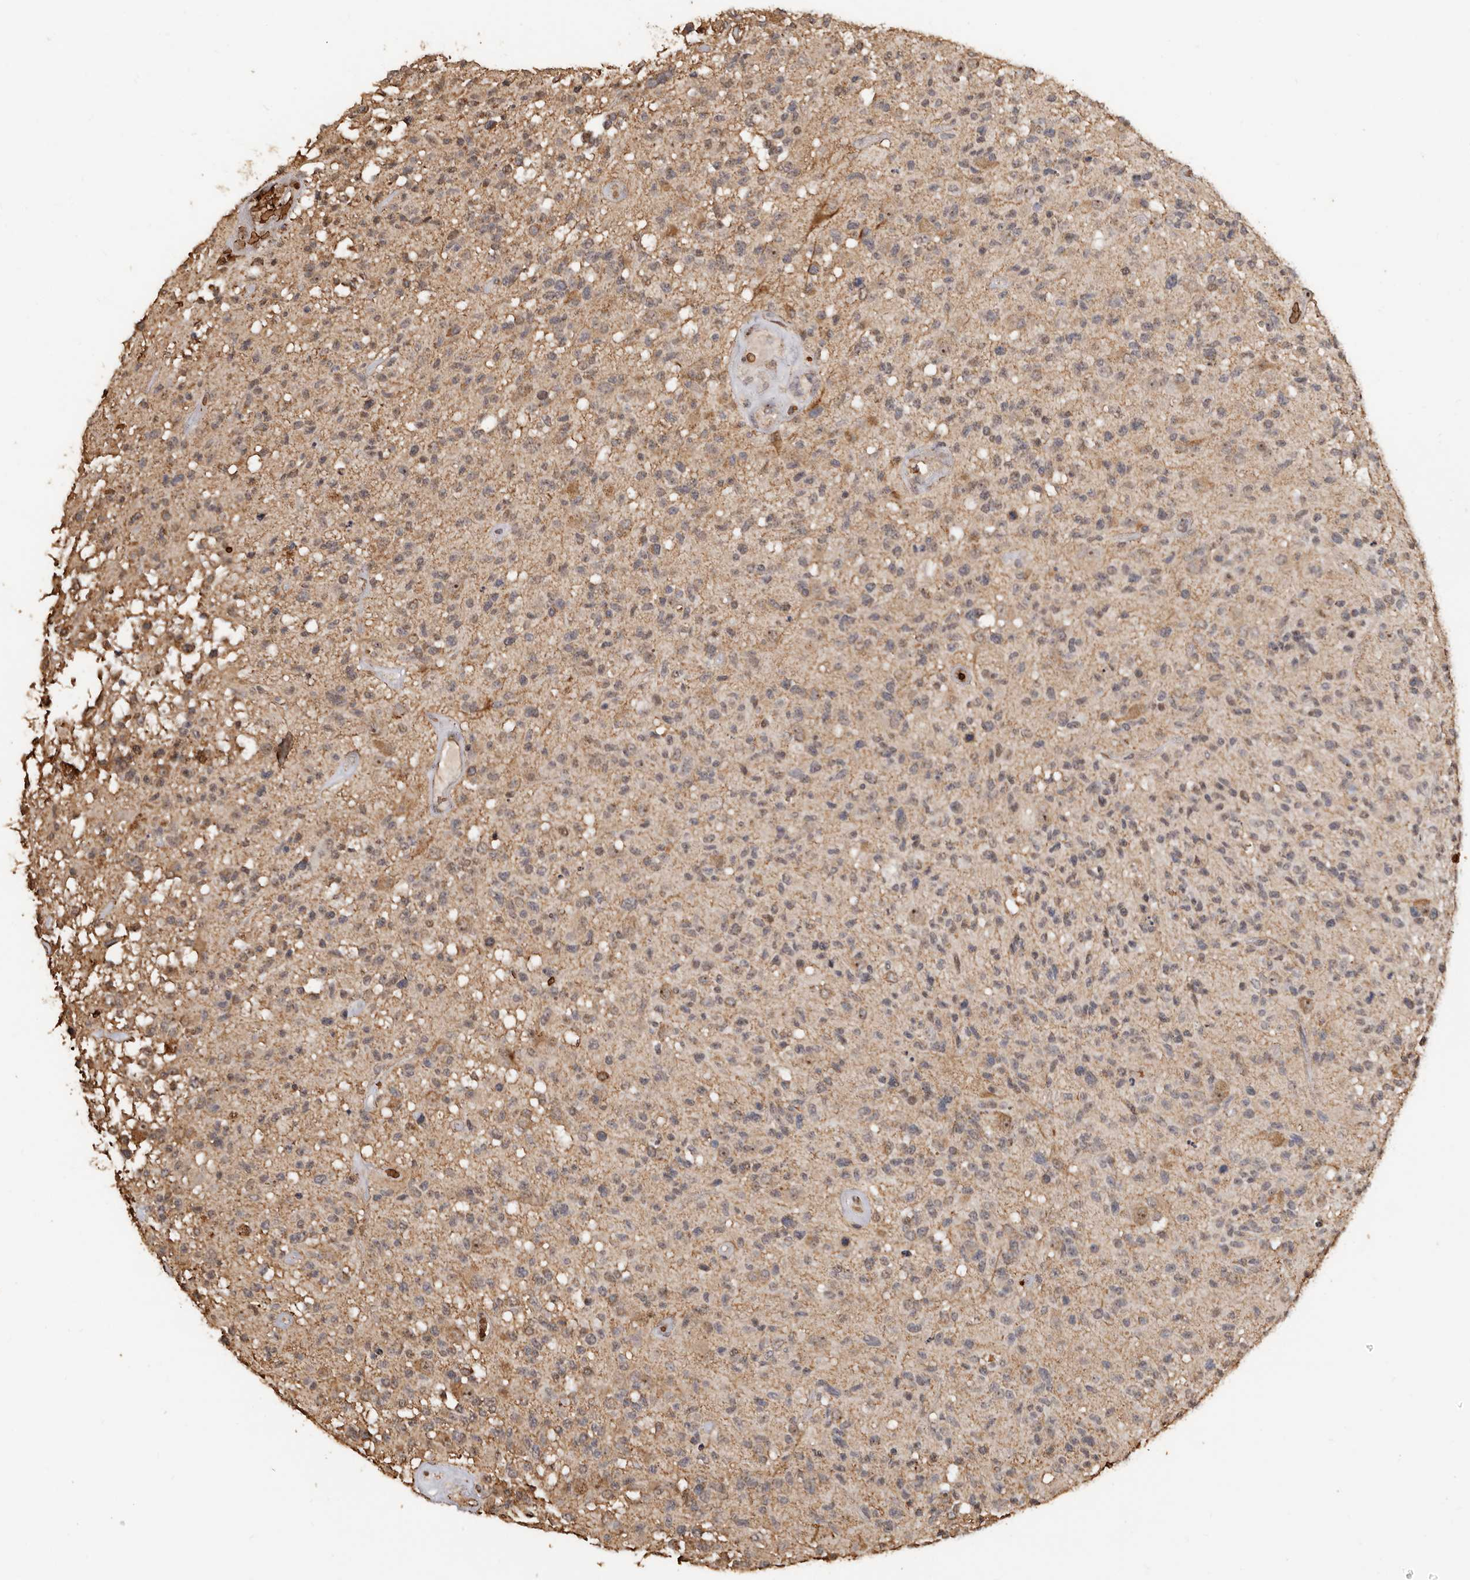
{"staining": {"intensity": "weak", "quantity": "25%-75%", "location": "cytoplasmic/membranous"}, "tissue": "glioma", "cell_type": "Tumor cells", "image_type": "cancer", "snomed": [{"axis": "morphology", "description": "Glioma, malignant, High grade"}, {"axis": "morphology", "description": "Glioblastoma, NOS"}, {"axis": "topography", "description": "Brain"}], "caption": "This micrograph reveals IHC staining of human glioblastoma, with low weak cytoplasmic/membranous staining in about 25%-75% of tumor cells.", "gene": "GRAMD2A", "patient": {"sex": "male", "age": 60}}